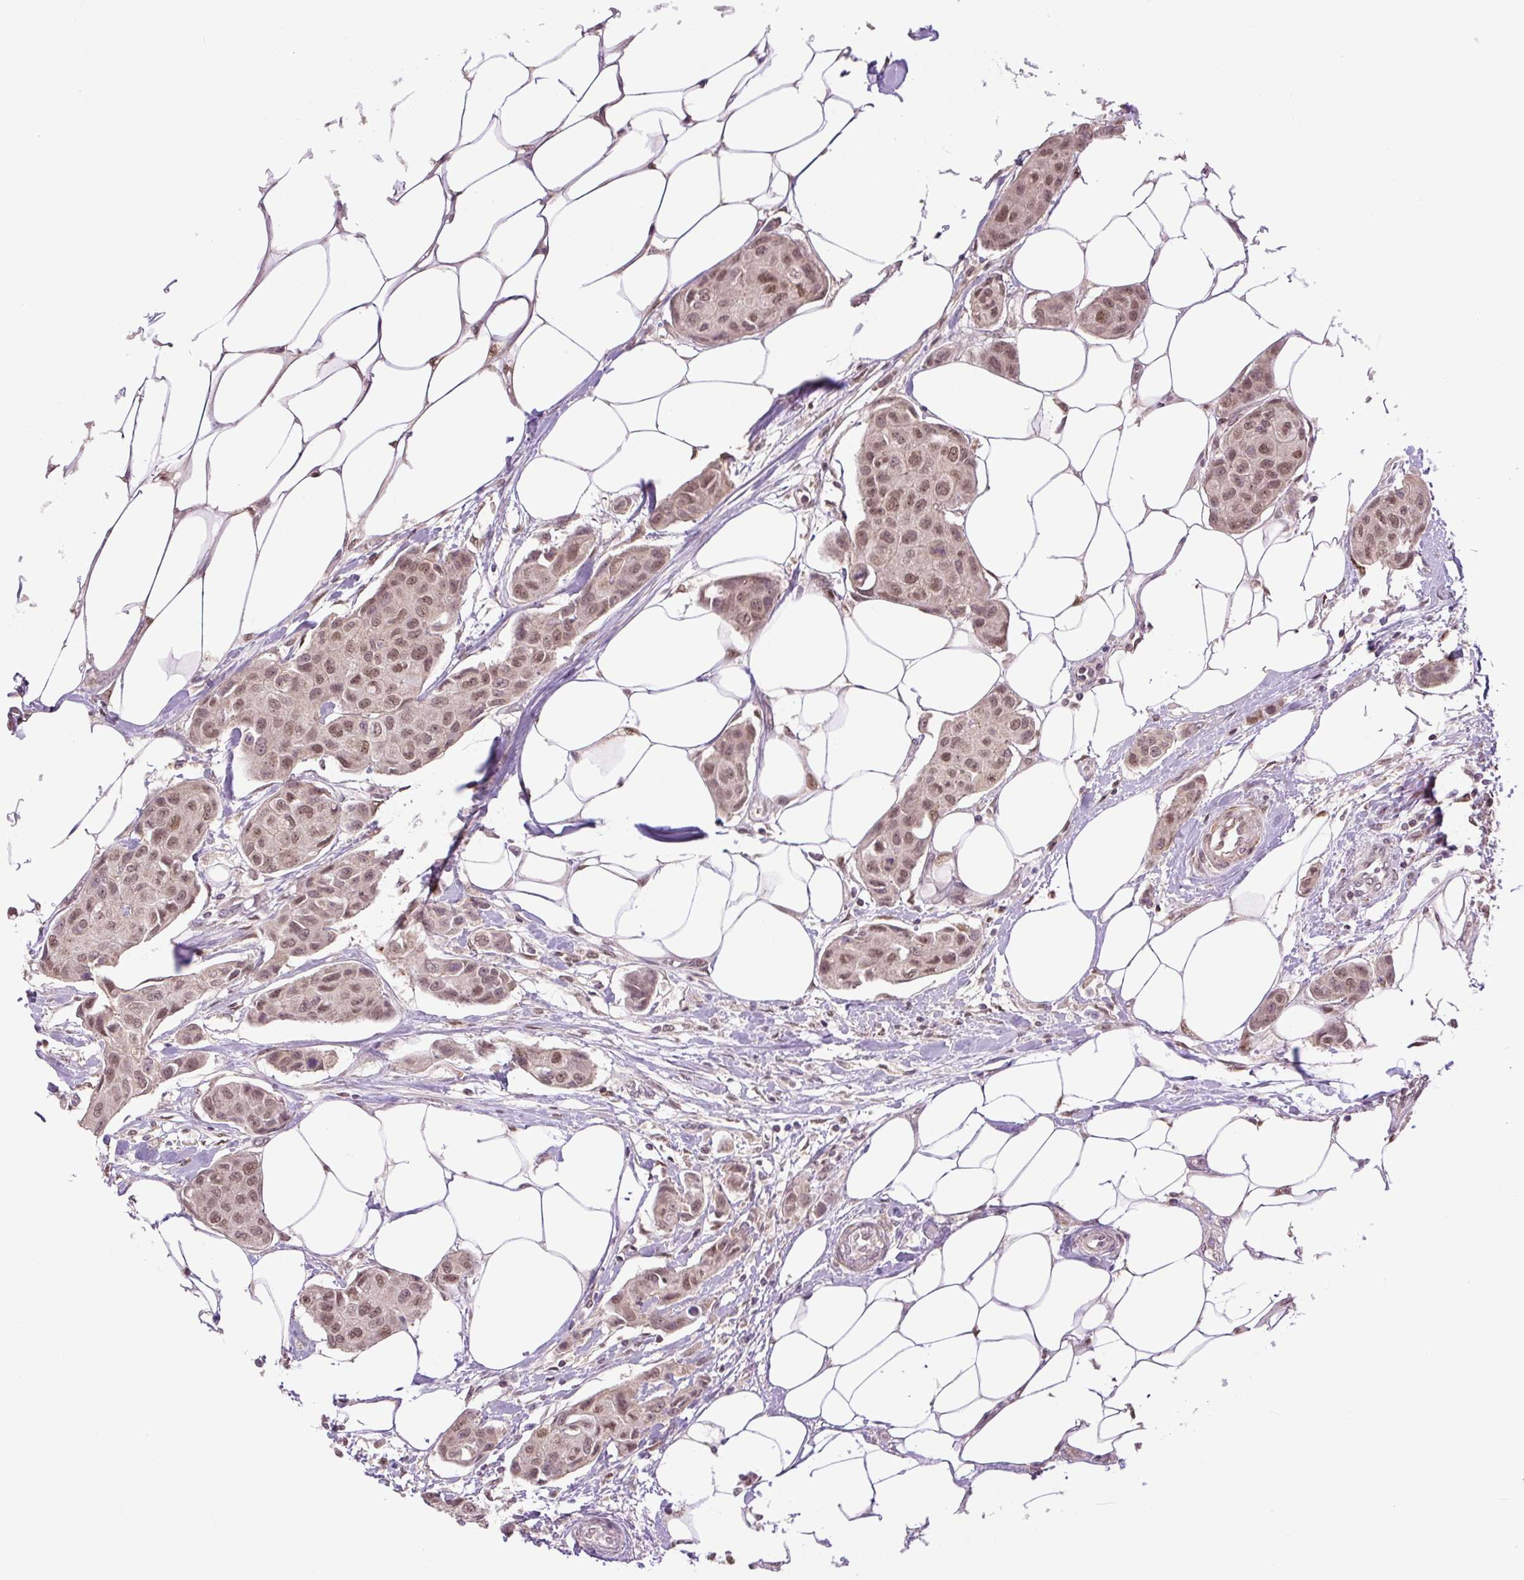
{"staining": {"intensity": "moderate", "quantity": ">75%", "location": "nuclear"}, "tissue": "breast cancer", "cell_type": "Tumor cells", "image_type": "cancer", "snomed": [{"axis": "morphology", "description": "Duct carcinoma"}, {"axis": "topography", "description": "Breast"}, {"axis": "topography", "description": "Lymph node"}], "caption": "A brown stain shows moderate nuclear expression of a protein in breast cancer (infiltrating ductal carcinoma) tumor cells. (DAB (3,3'-diaminobenzidine) IHC, brown staining for protein, blue staining for nuclei).", "gene": "KPNA1", "patient": {"sex": "female", "age": 80}}